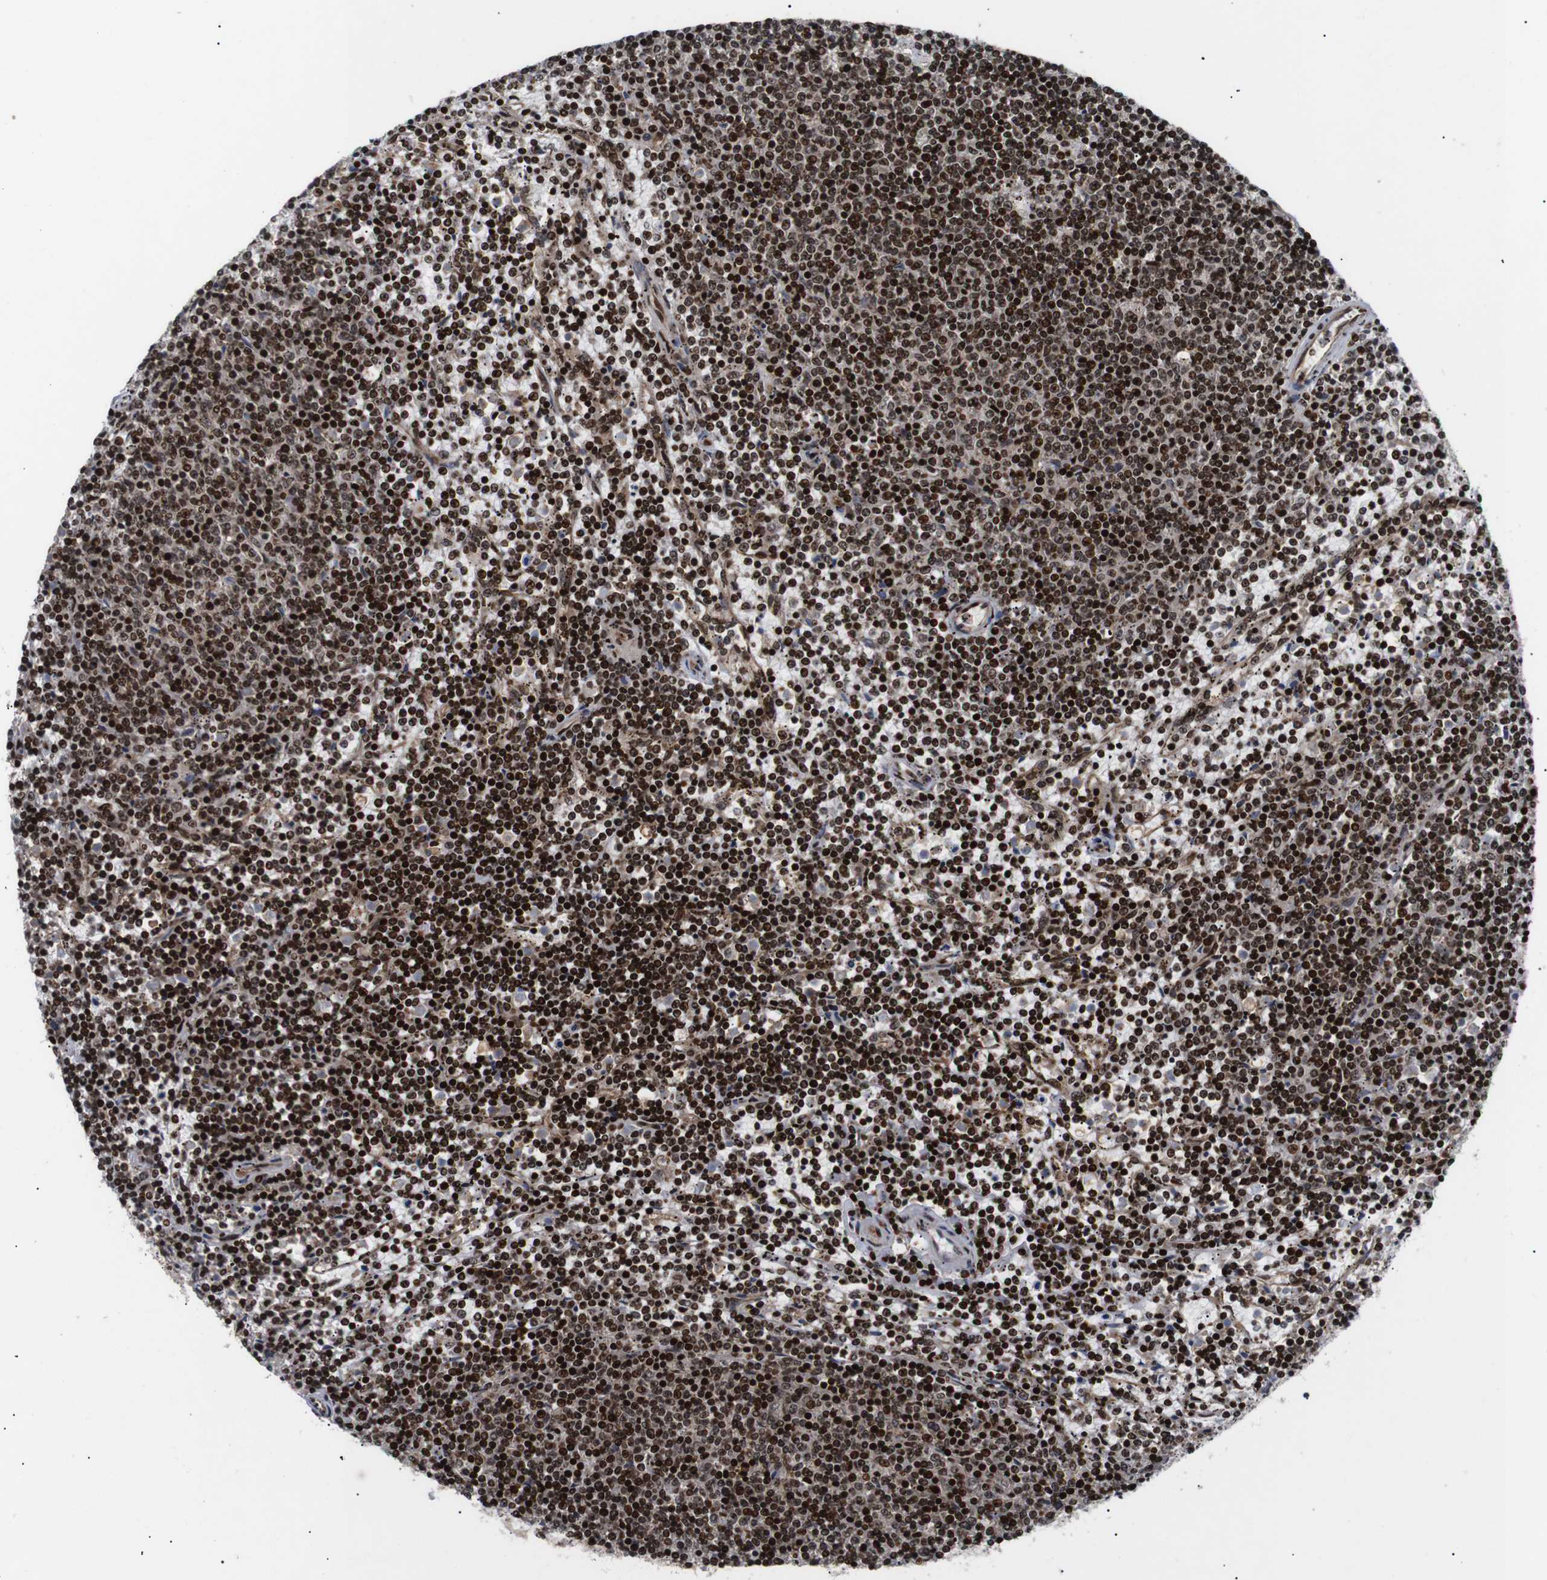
{"staining": {"intensity": "strong", "quantity": ">75%", "location": "nuclear"}, "tissue": "lymphoma", "cell_type": "Tumor cells", "image_type": "cancer", "snomed": [{"axis": "morphology", "description": "Malignant lymphoma, non-Hodgkin's type, Low grade"}, {"axis": "topography", "description": "Spleen"}], "caption": "Immunohistochemical staining of human malignant lymphoma, non-Hodgkin's type (low-grade) shows strong nuclear protein staining in approximately >75% of tumor cells. The staining was performed using DAB to visualize the protein expression in brown, while the nuclei were stained in blue with hematoxylin (Magnification: 20x).", "gene": "KIF23", "patient": {"sex": "female", "age": 50}}